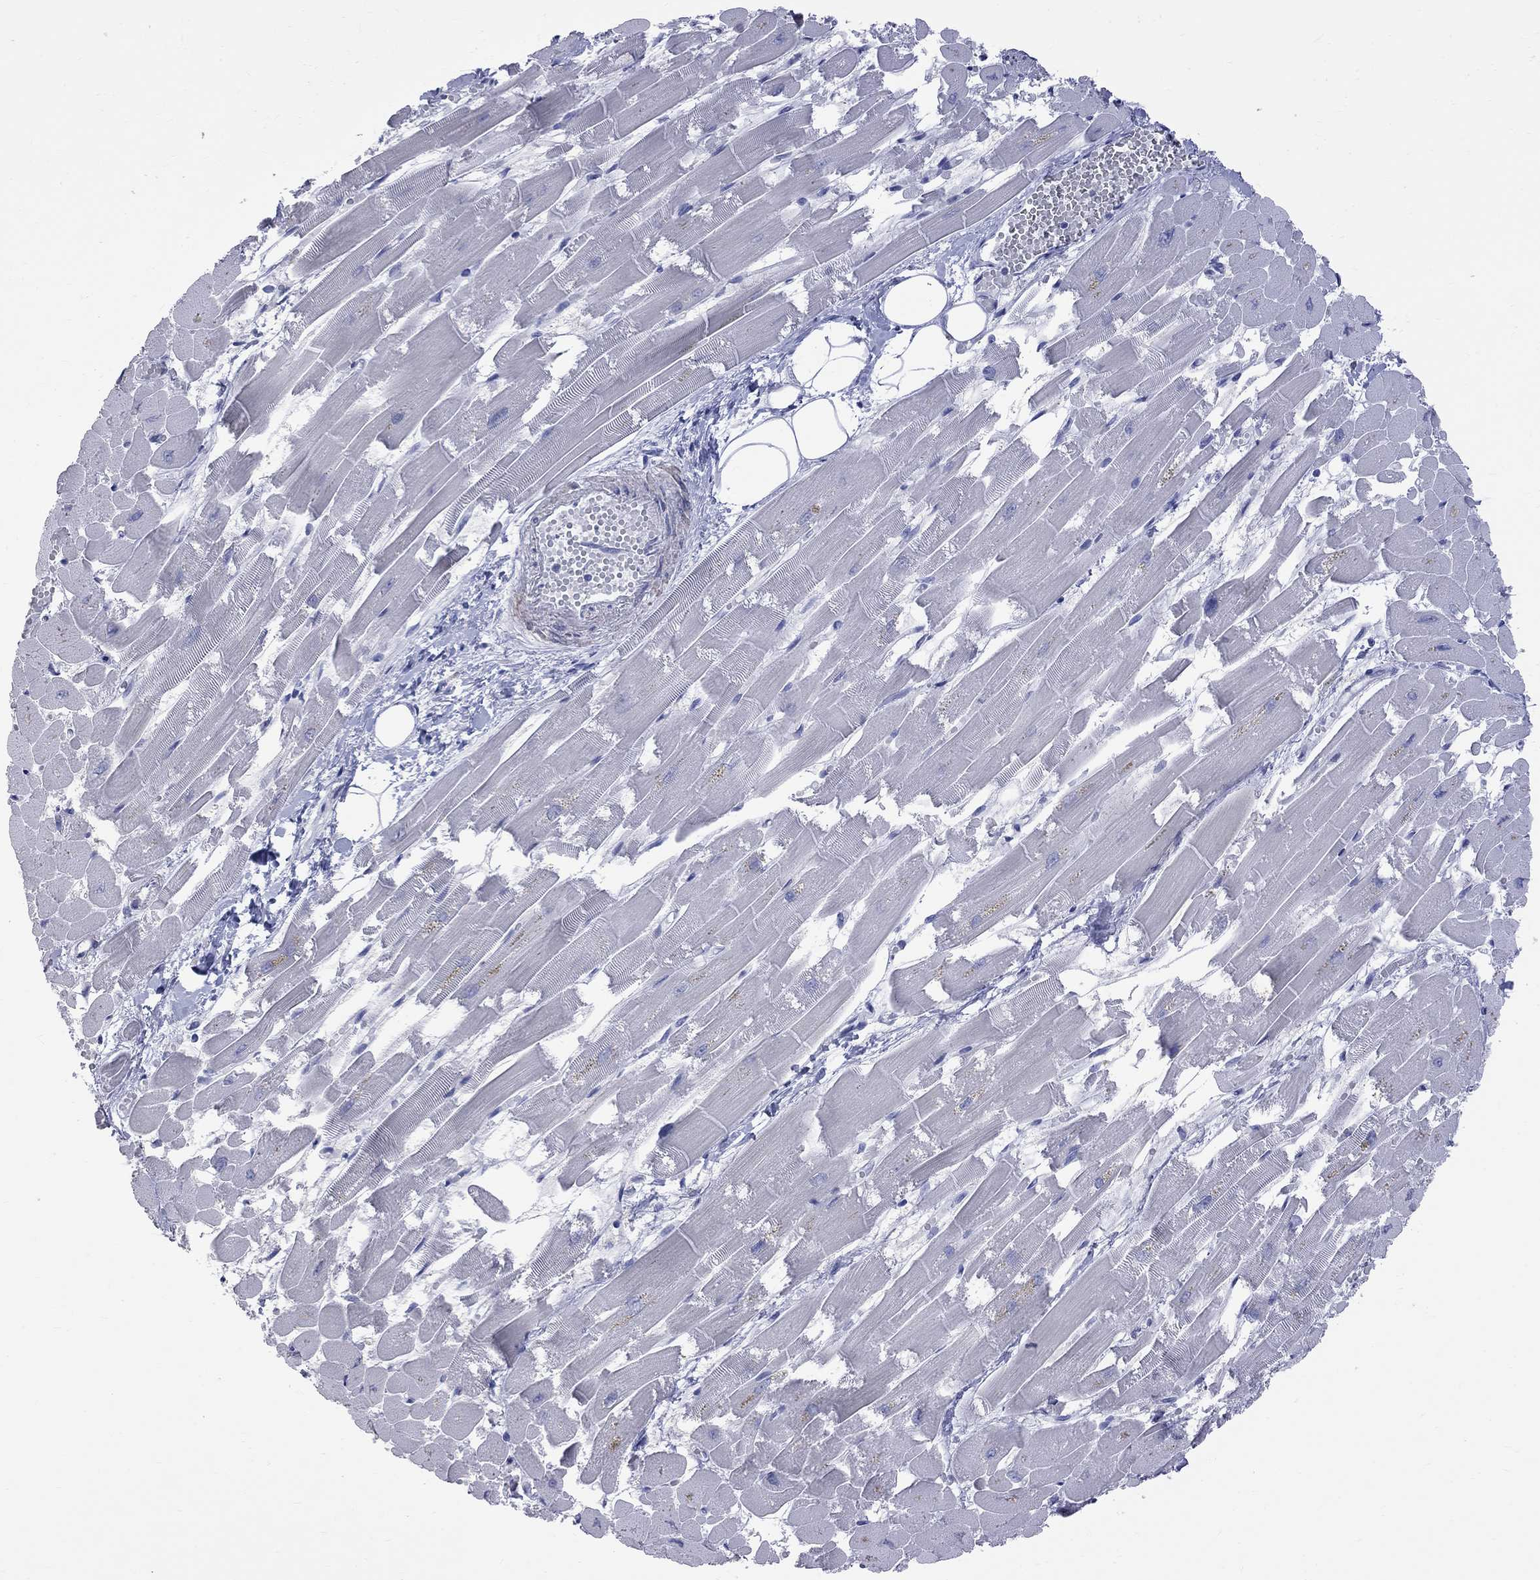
{"staining": {"intensity": "negative", "quantity": "none", "location": "none"}, "tissue": "heart muscle", "cell_type": "Cardiomyocytes", "image_type": "normal", "snomed": [{"axis": "morphology", "description": "Normal tissue, NOS"}, {"axis": "topography", "description": "Heart"}], "caption": "This is an immunohistochemistry histopathology image of unremarkable heart muscle. There is no expression in cardiomyocytes.", "gene": "BPIFB1", "patient": {"sex": "female", "age": 52}}